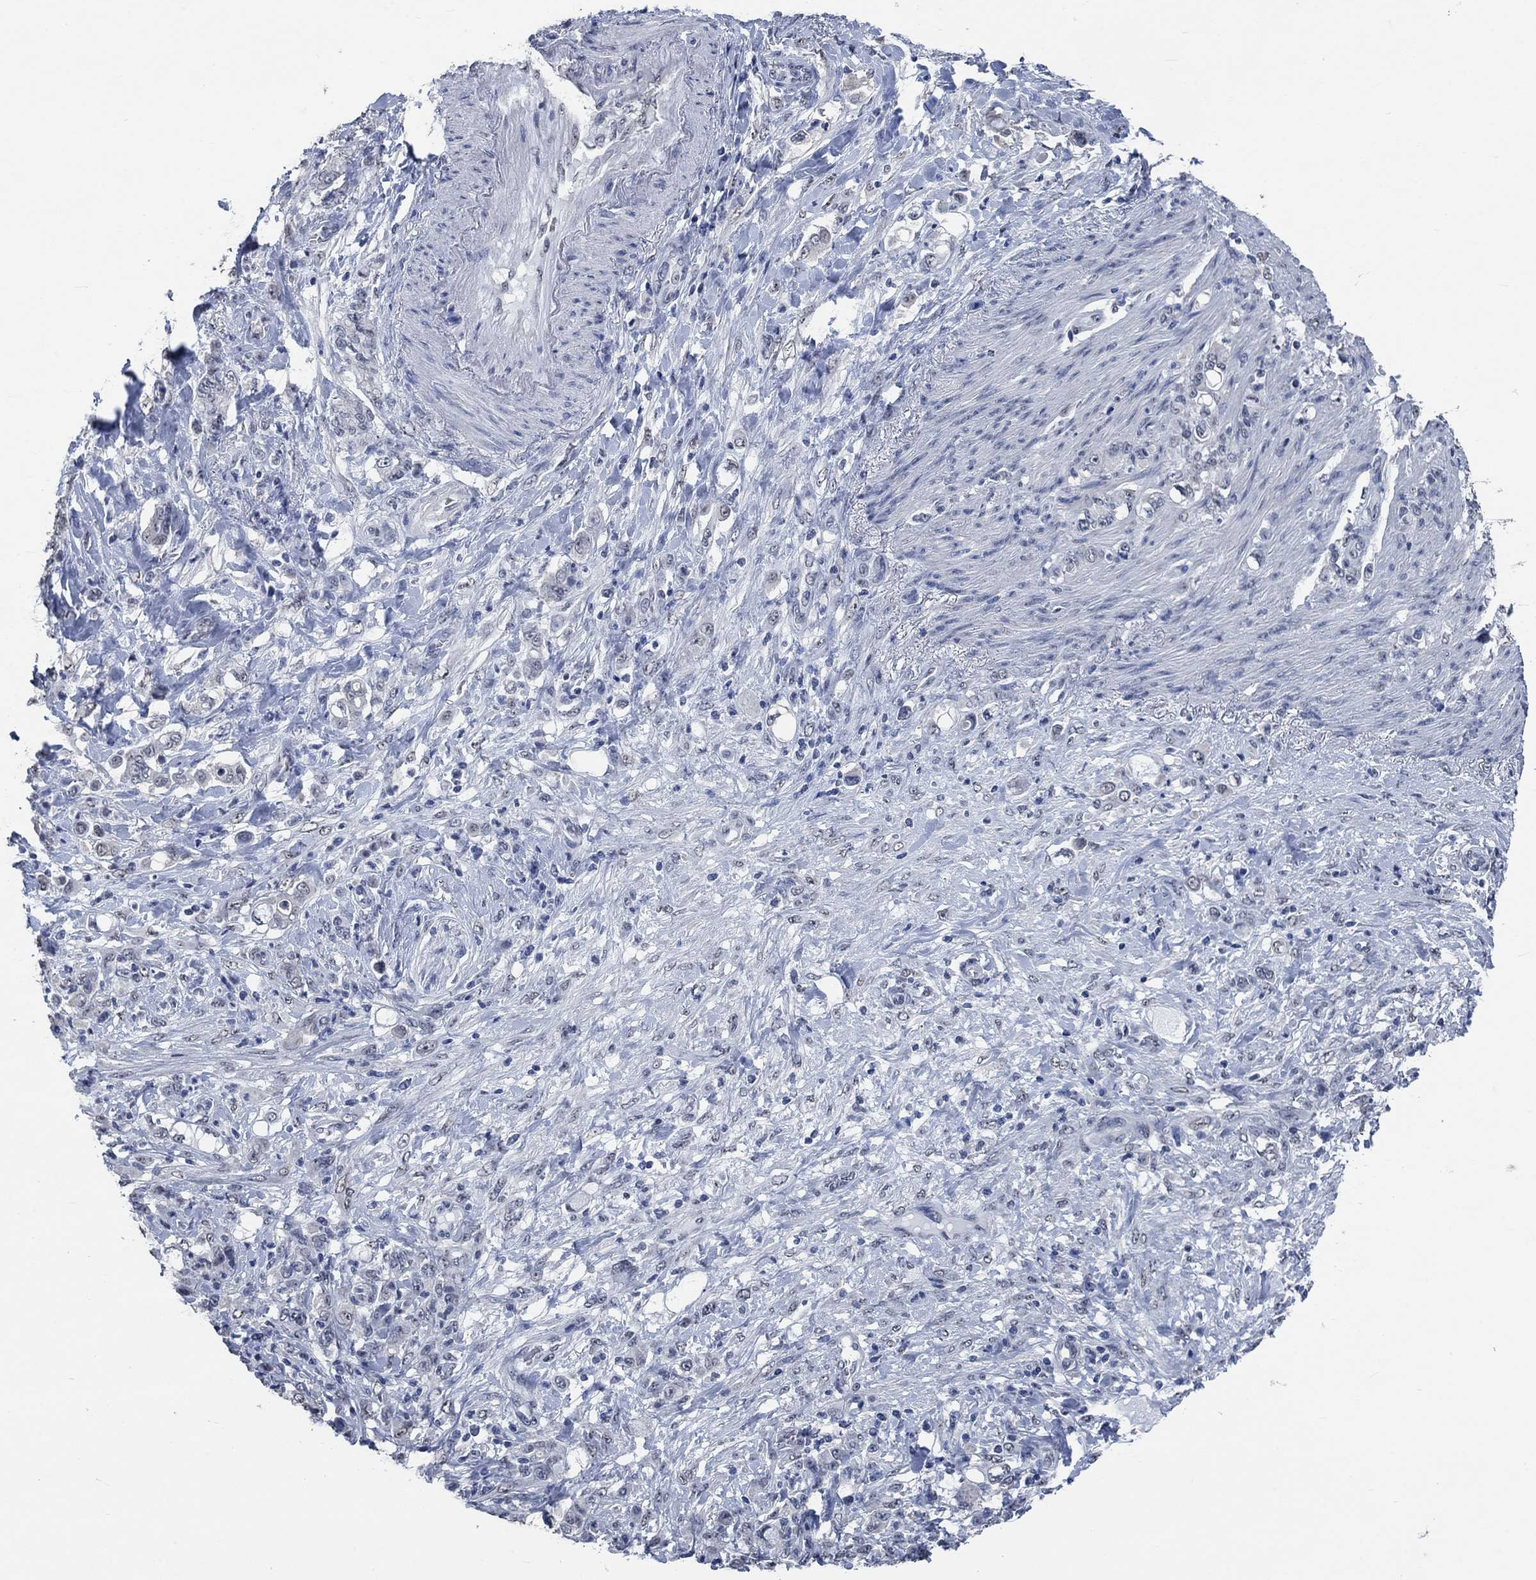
{"staining": {"intensity": "negative", "quantity": "none", "location": "none"}, "tissue": "stomach cancer", "cell_type": "Tumor cells", "image_type": "cancer", "snomed": [{"axis": "morphology", "description": "Adenocarcinoma, NOS"}, {"axis": "topography", "description": "Stomach"}], "caption": "Tumor cells show no significant positivity in adenocarcinoma (stomach).", "gene": "OBSCN", "patient": {"sex": "female", "age": 79}}